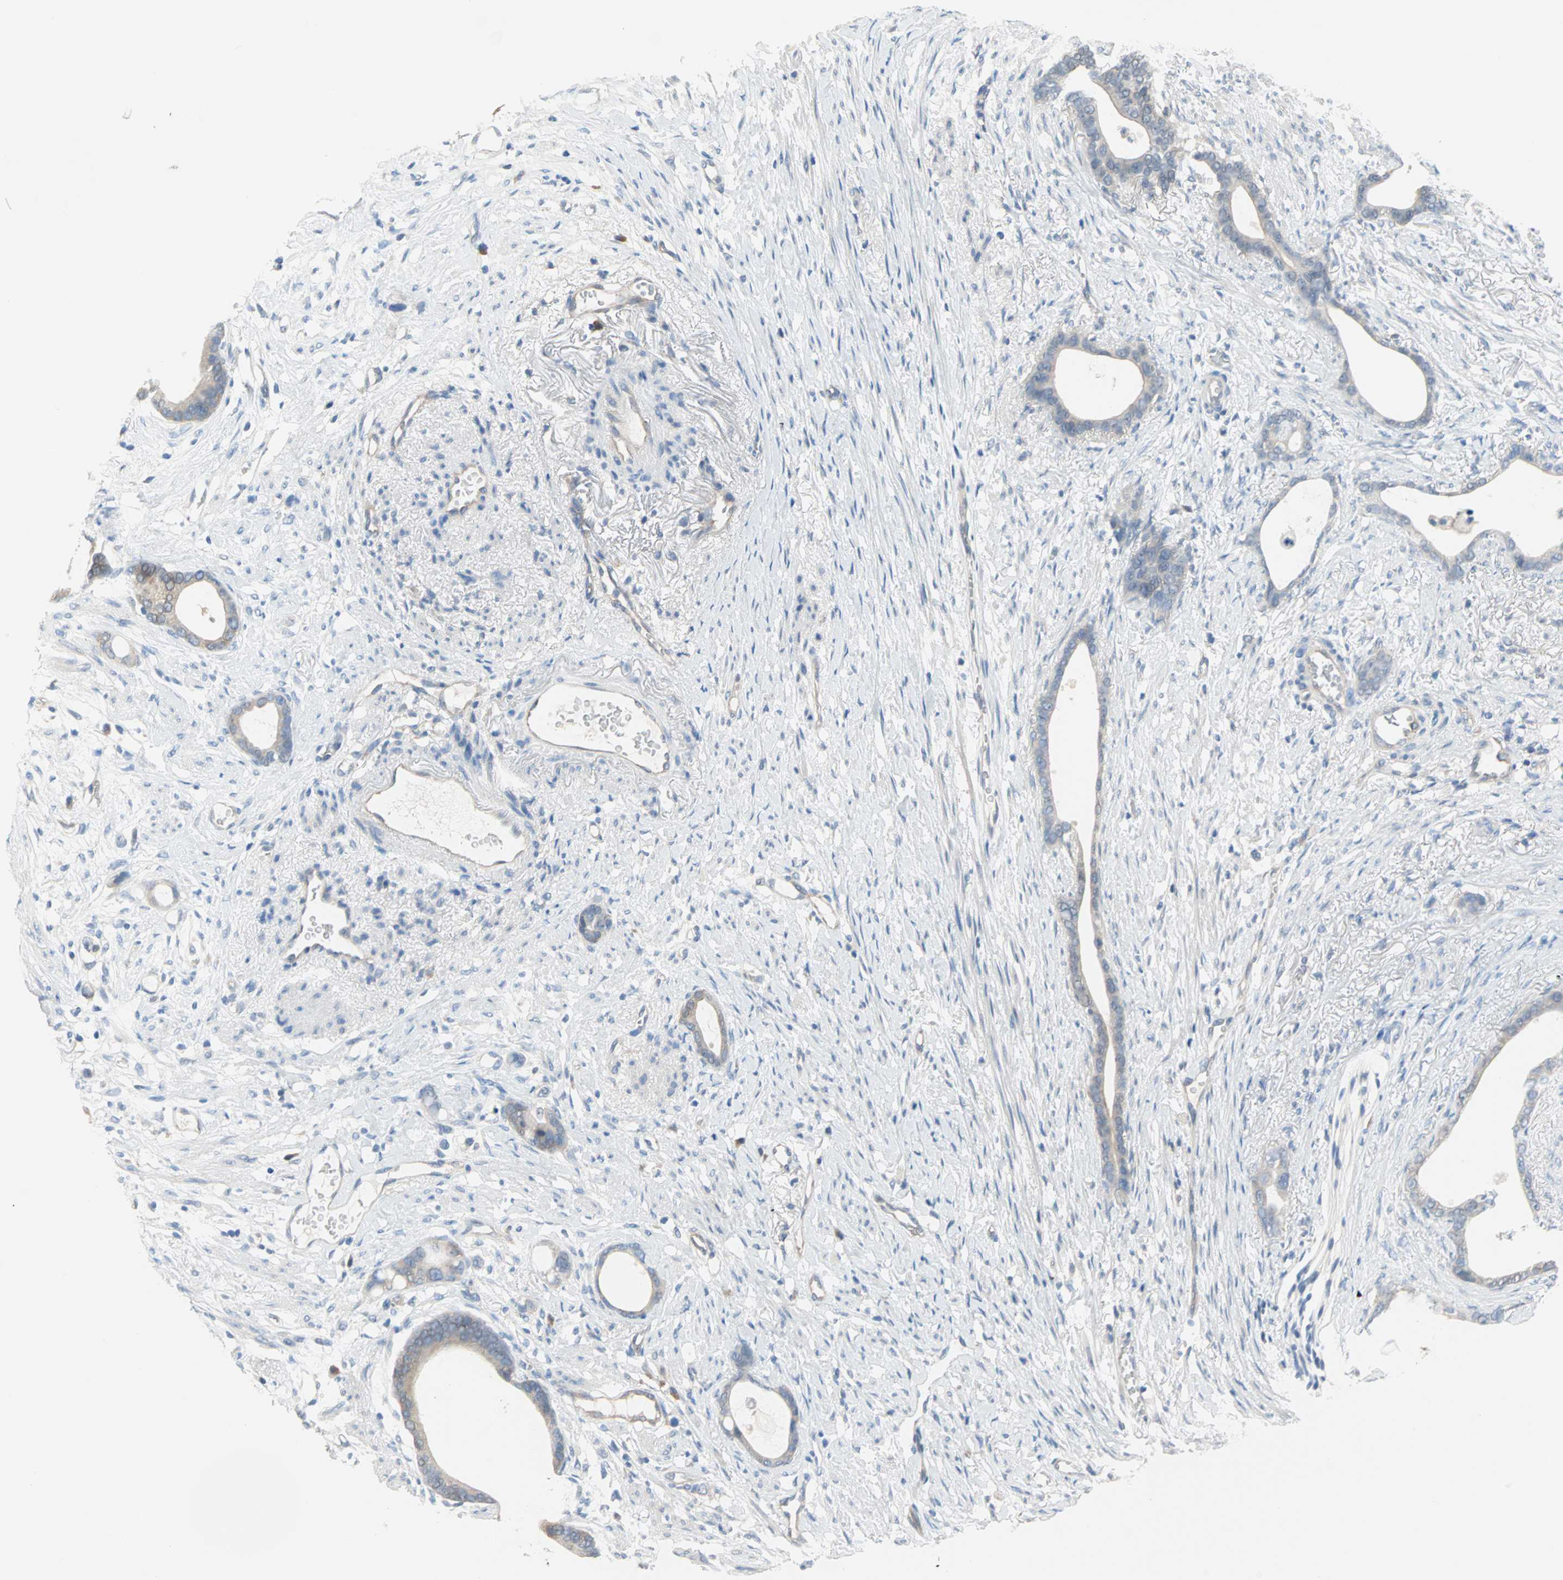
{"staining": {"intensity": "weak", "quantity": ">75%", "location": "cytoplasmic/membranous"}, "tissue": "stomach cancer", "cell_type": "Tumor cells", "image_type": "cancer", "snomed": [{"axis": "morphology", "description": "Adenocarcinoma, NOS"}, {"axis": "topography", "description": "Stomach"}], "caption": "Immunohistochemistry (IHC) photomicrograph of stomach cancer stained for a protein (brown), which reveals low levels of weak cytoplasmic/membranous staining in approximately >75% of tumor cells.", "gene": "MPI", "patient": {"sex": "female", "age": 75}}